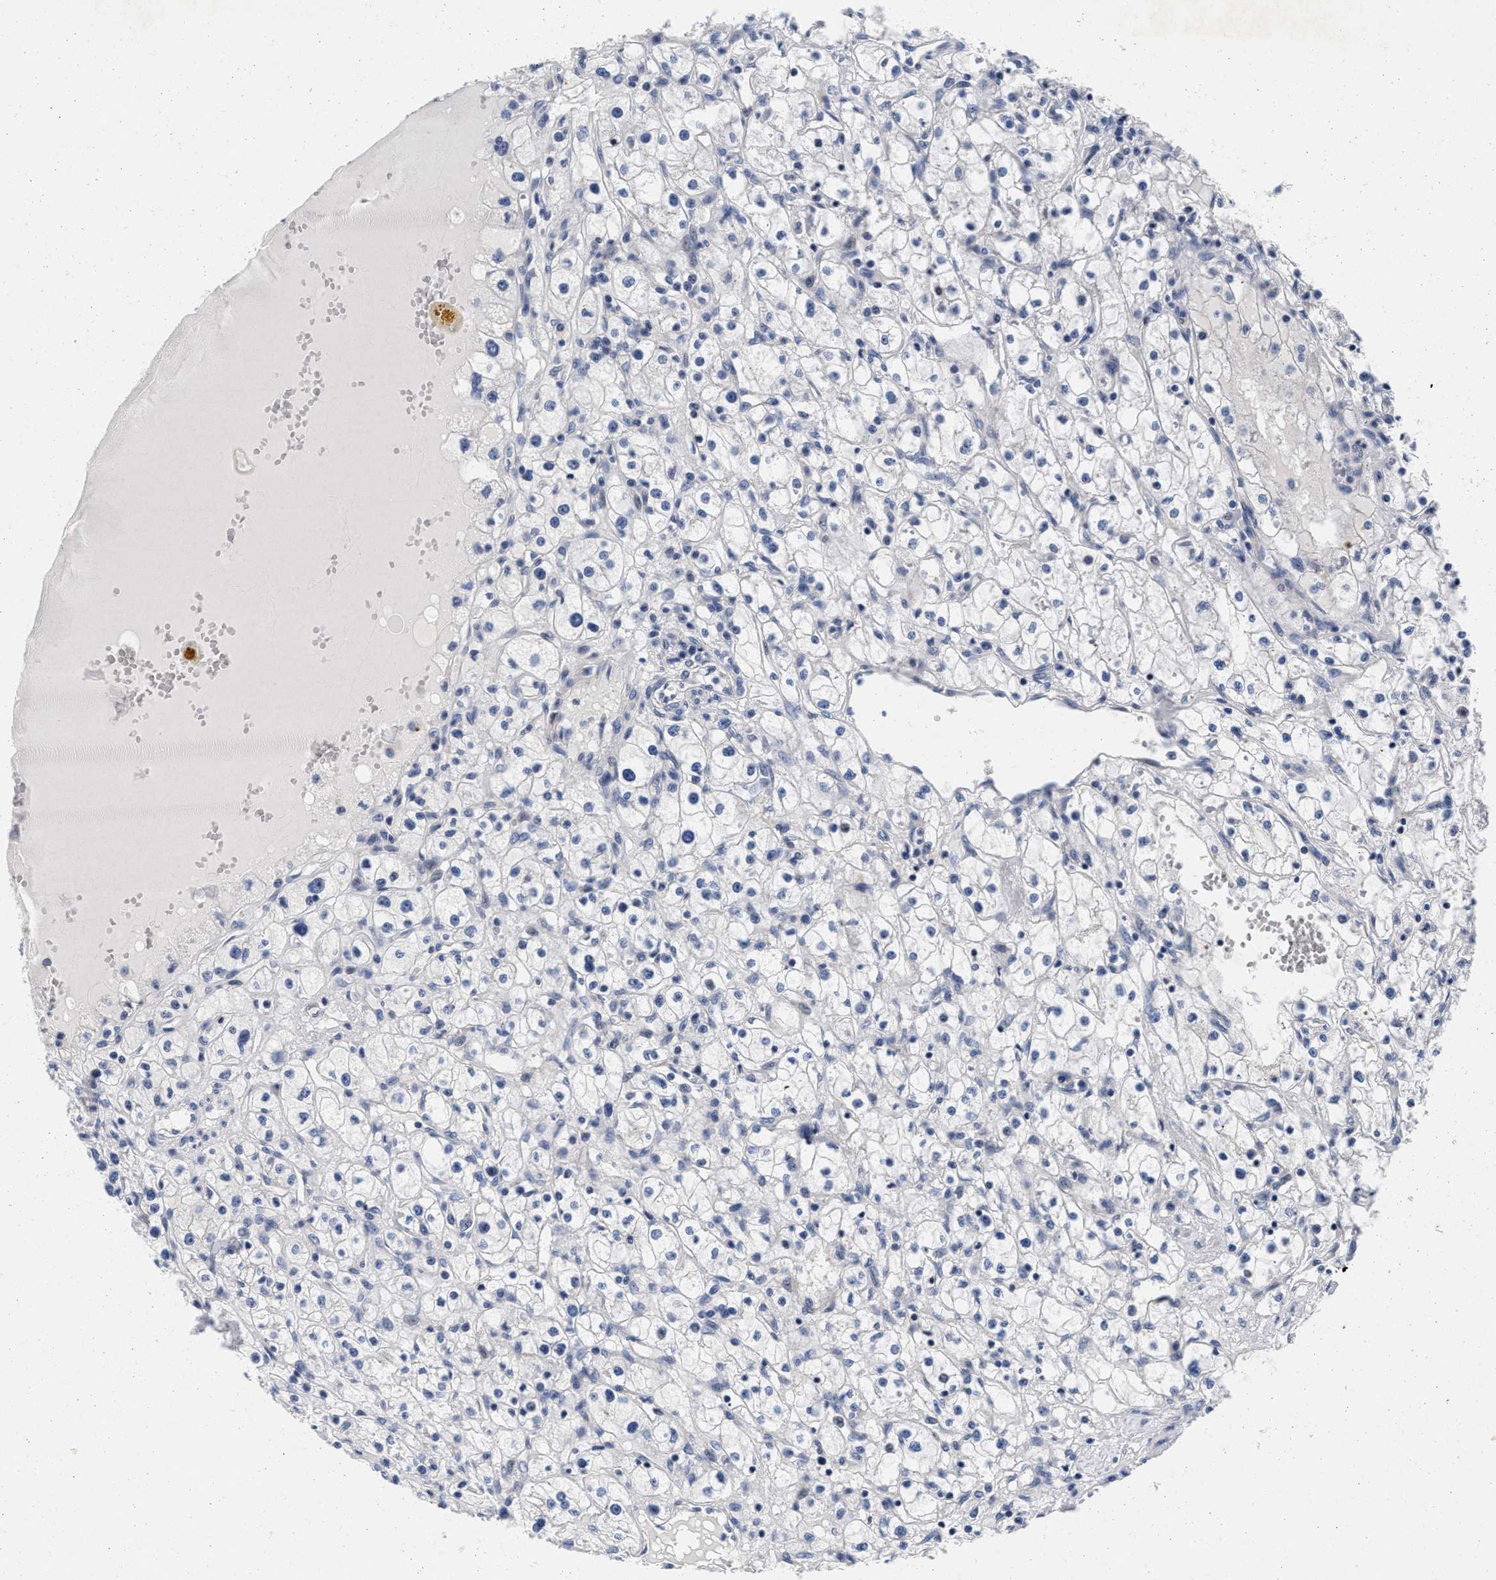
{"staining": {"intensity": "negative", "quantity": "none", "location": "none"}, "tissue": "renal cancer", "cell_type": "Tumor cells", "image_type": "cancer", "snomed": [{"axis": "morphology", "description": "Adenocarcinoma, NOS"}, {"axis": "topography", "description": "Kidney"}], "caption": "Immunohistochemistry (IHC) of renal cancer (adenocarcinoma) demonstrates no staining in tumor cells.", "gene": "LAD1", "patient": {"sex": "male", "age": 56}}